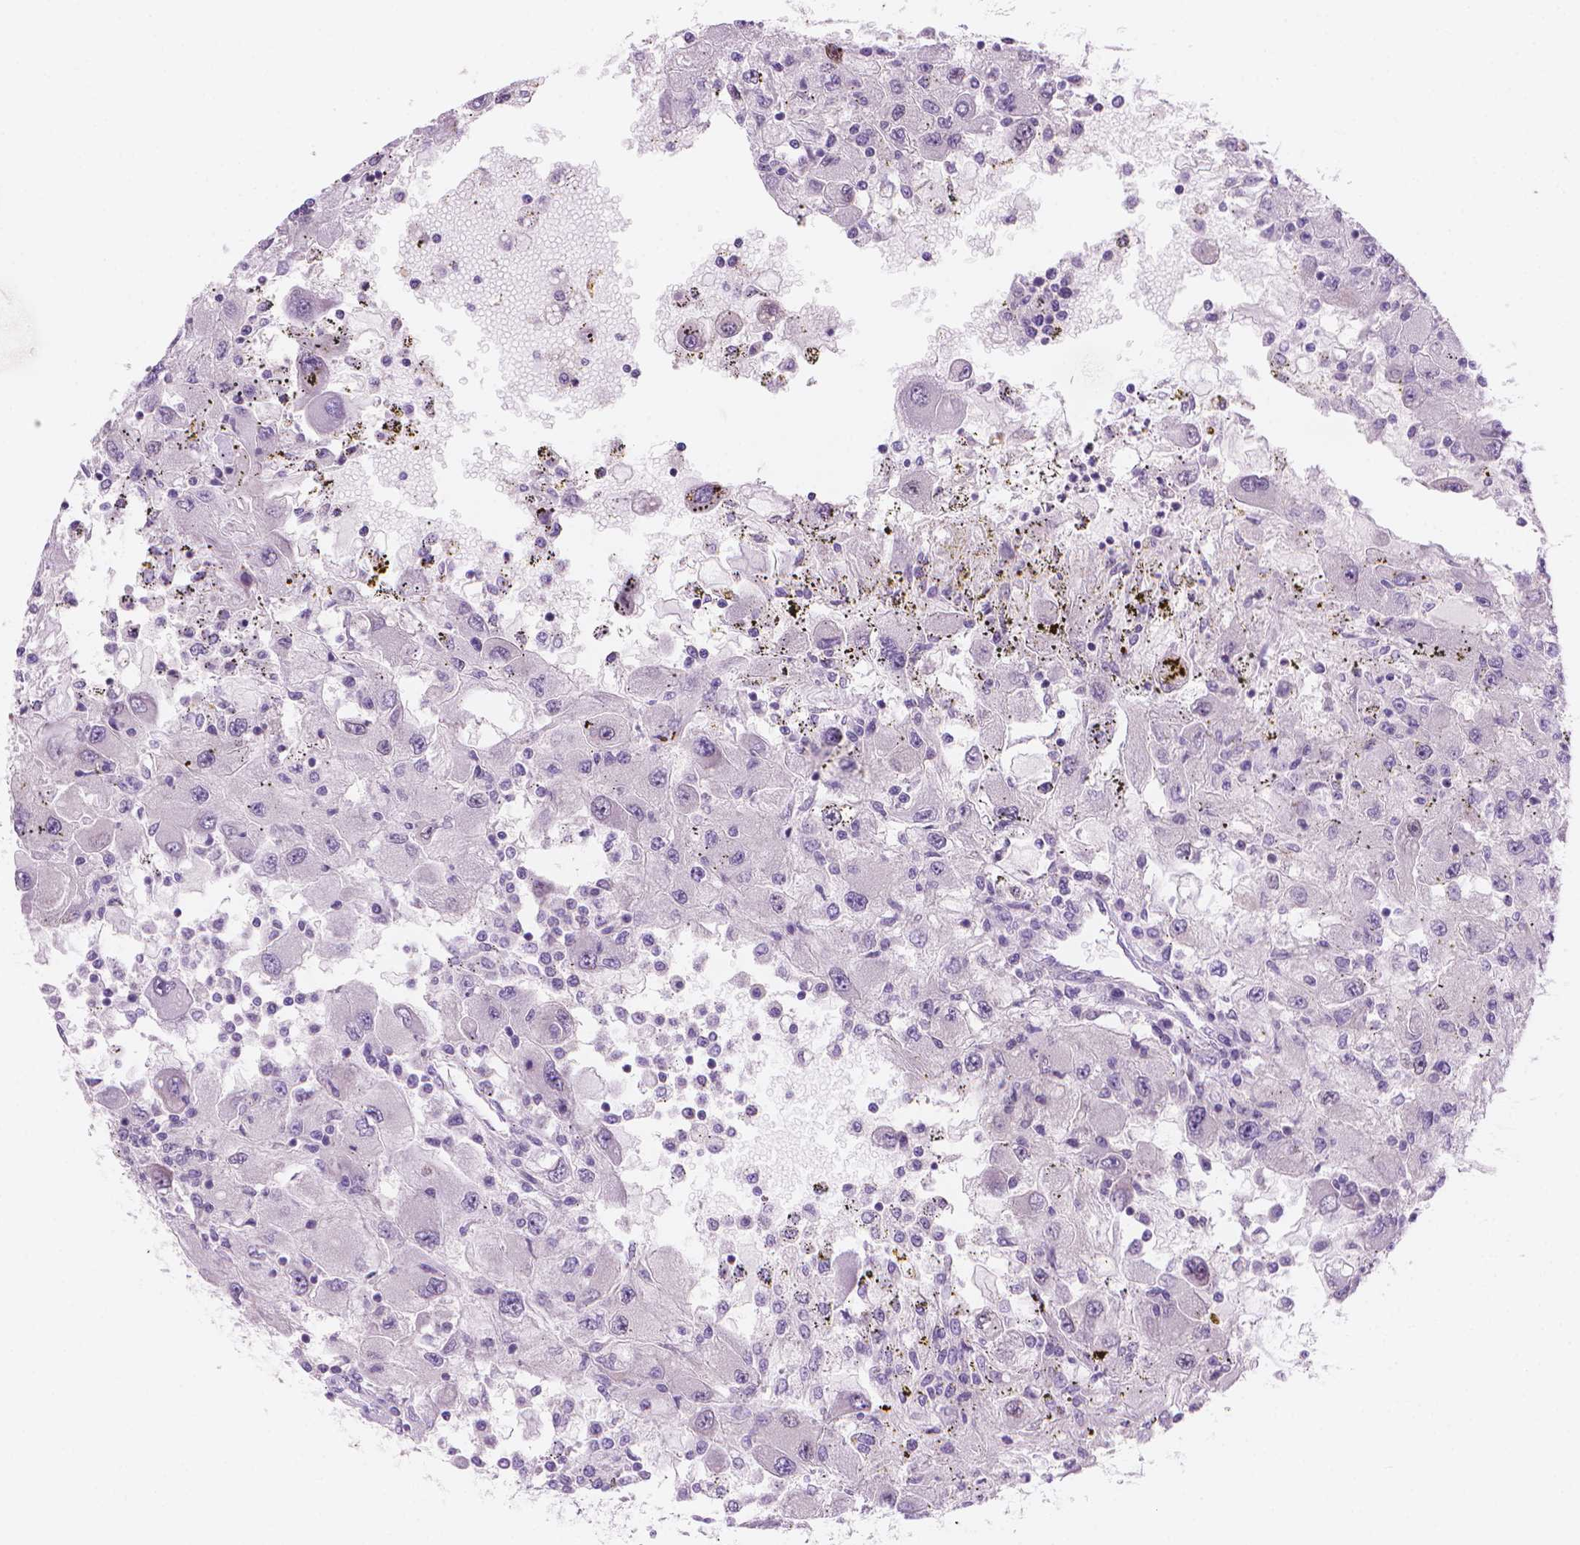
{"staining": {"intensity": "negative", "quantity": "none", "location": "none"}, "tissue": "renal cancer", "cell_type": "Tumor cells", "image_type": "cancer", "snomed": [{"axis": "morphology", "description": "Adenocarcinoma, NOS"}, {"axis": "topography", "description": "Kidney"}], "caption": "The image reveals no significant staining in tumor cells of adenocarcinoma (renal).", "gene": "ENSG00000187186", "patient": {"sex": "female", "age": 67}}